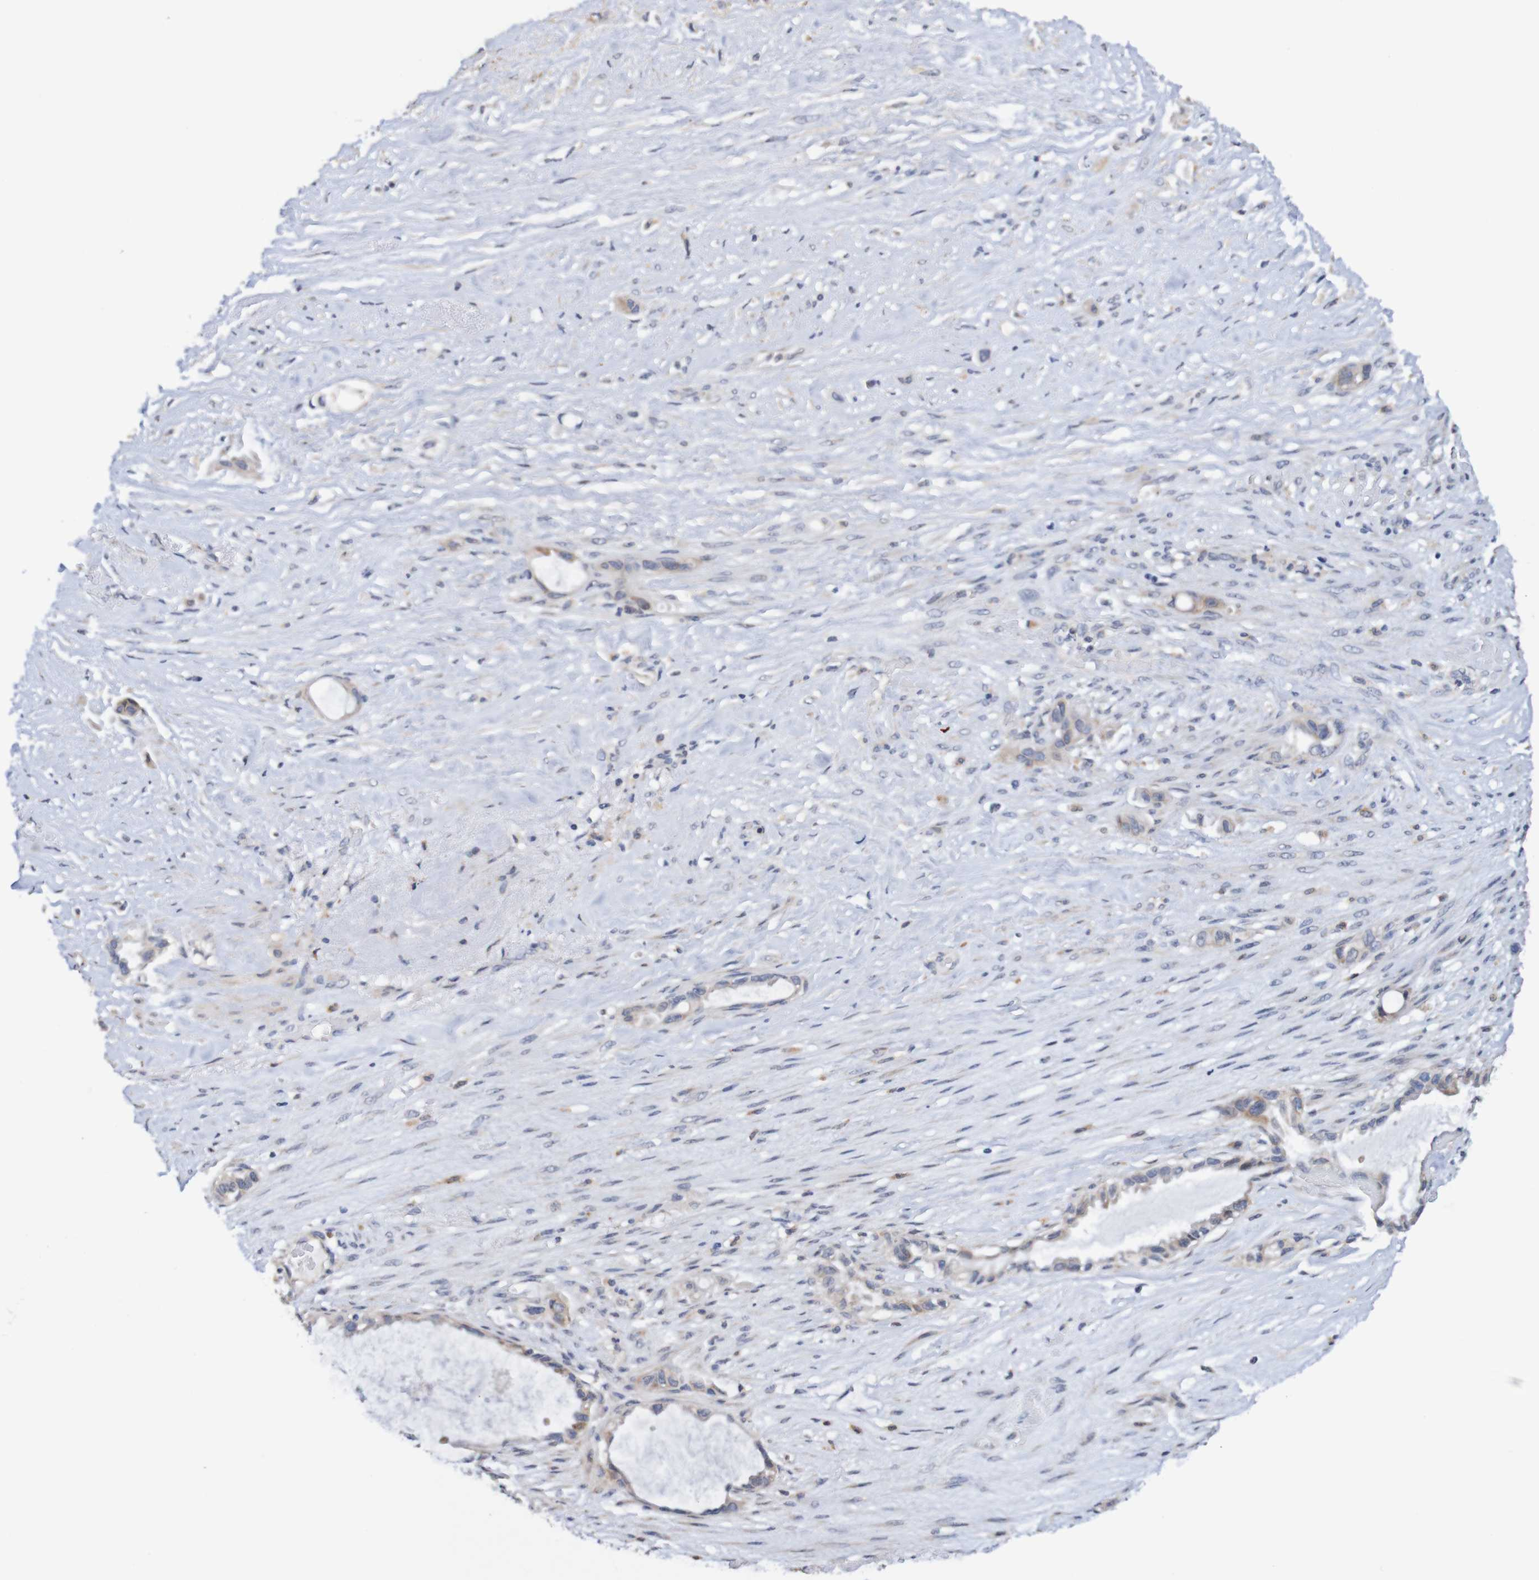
{"staining": {"intensity": "weak", "quantity": ">75%", "location": "cytoplasmic/membranous"}, "tissue": "liver cancer", "cell_type": "Tumor cells", "image_type": "cancer", "snomed": [{"axis": "morphology", "description": "Cholangiocarcinoma"}, {"axis": "topography", "description": "Liver"}], "caption": "Immunohistochemical staining of human cholangiocarcinoma (liver) exhibits low levels of weak cytoplasmic/membranous protein positivity in about >75% of tumor cells.", "gene": "FIBP", "patient": {"sex": "female", "age": 65}}